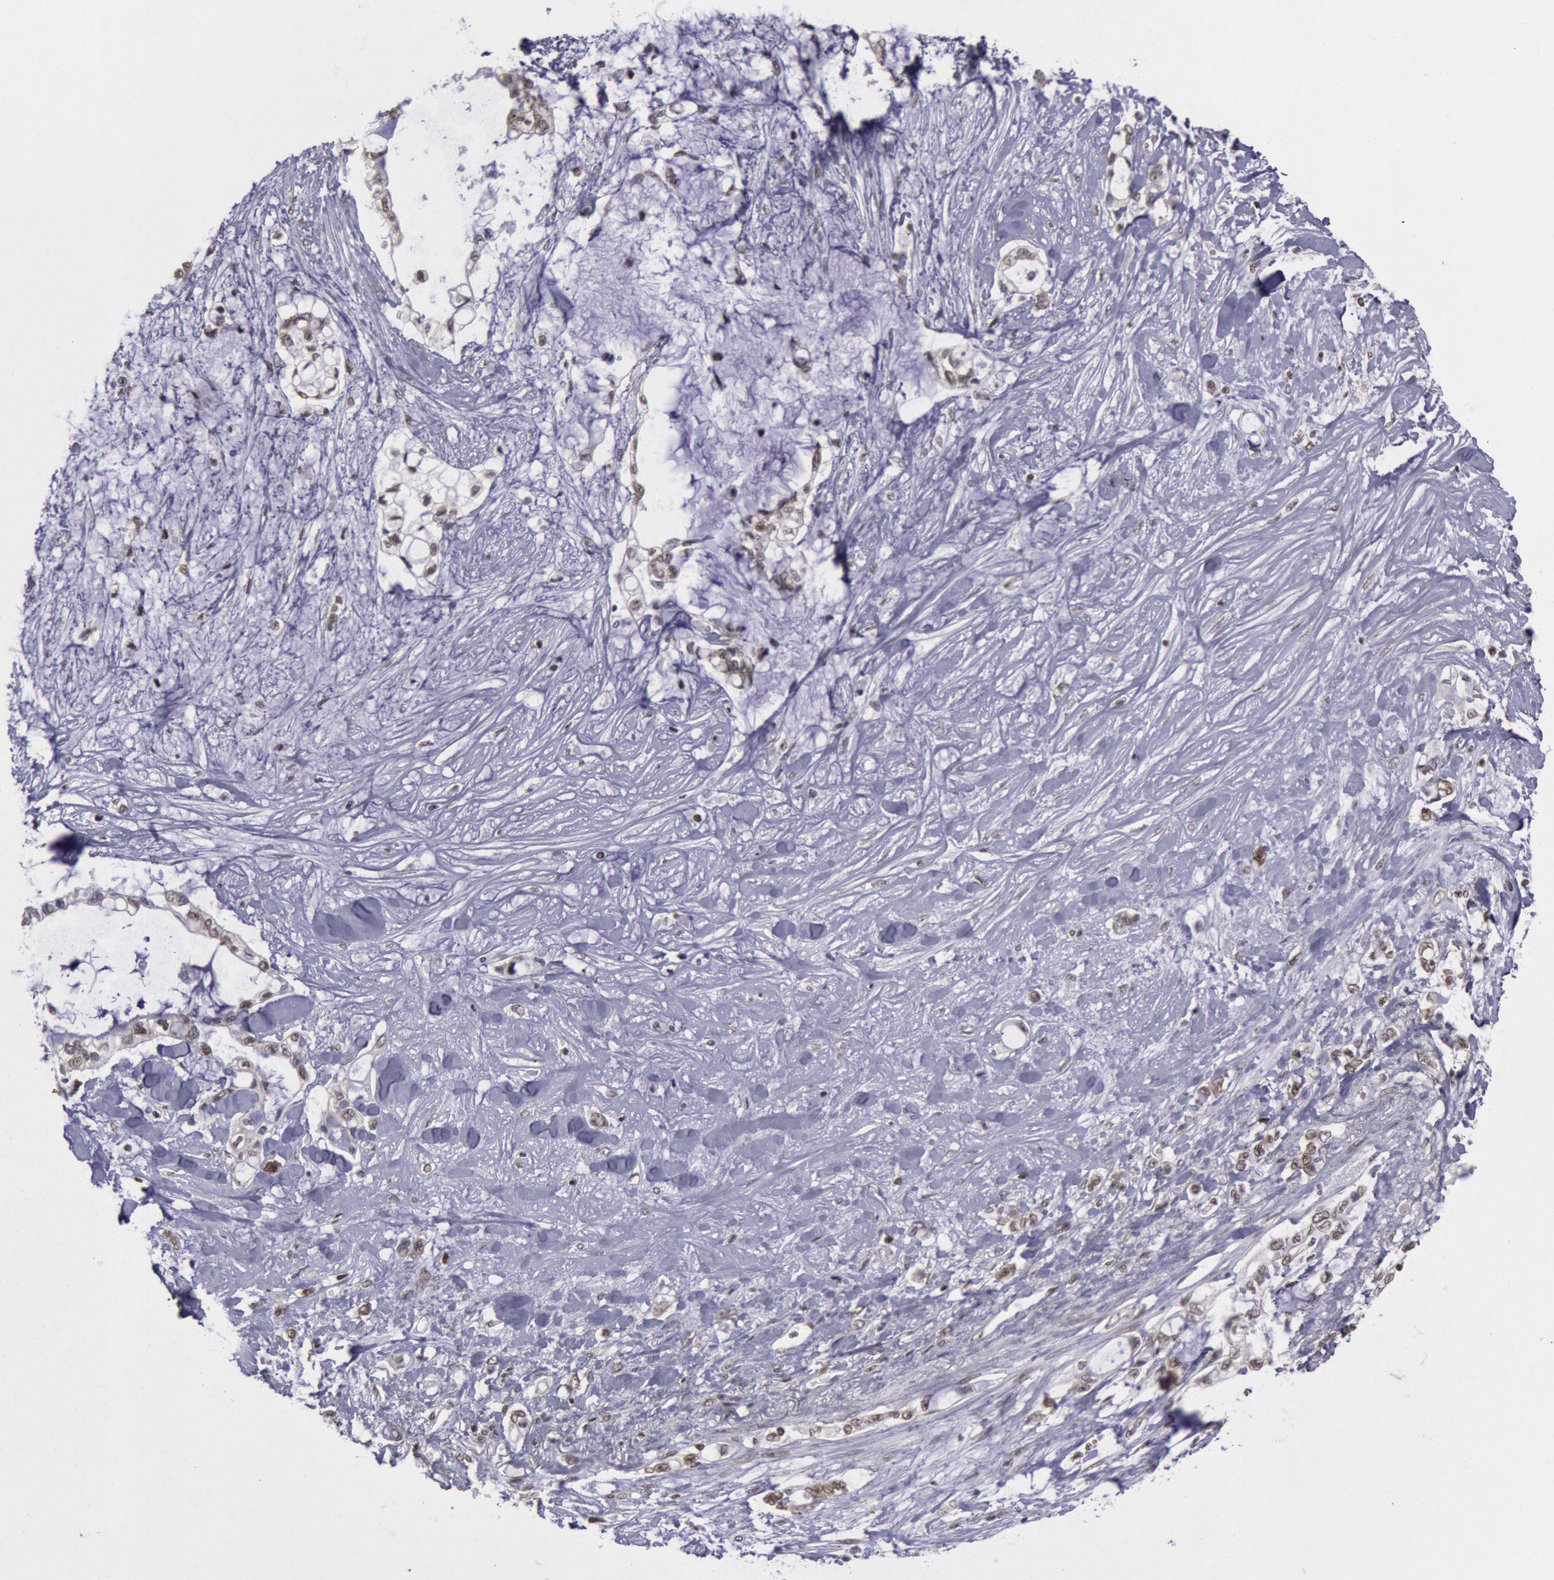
{"staining": {"intensity": "moderate", "quantity": ">75%", "location": "nuclear"}, "tissue": "pancreatic cancer", "cell_type": "Tumor cells", "image_type": "cancer", "snomed": [{"axis": "morphology", "description": "Adenocarcinoma, NOS"}, {"axis": "topography", "description": "Pancreas"}], "caption": "Human pancreatic cancer (adenocarcinoma) stained with a protein marker demonstrates moderate staining in tumor cells.", "gene": "NKAP", "patient": {"sex": "female", "age": 70}}